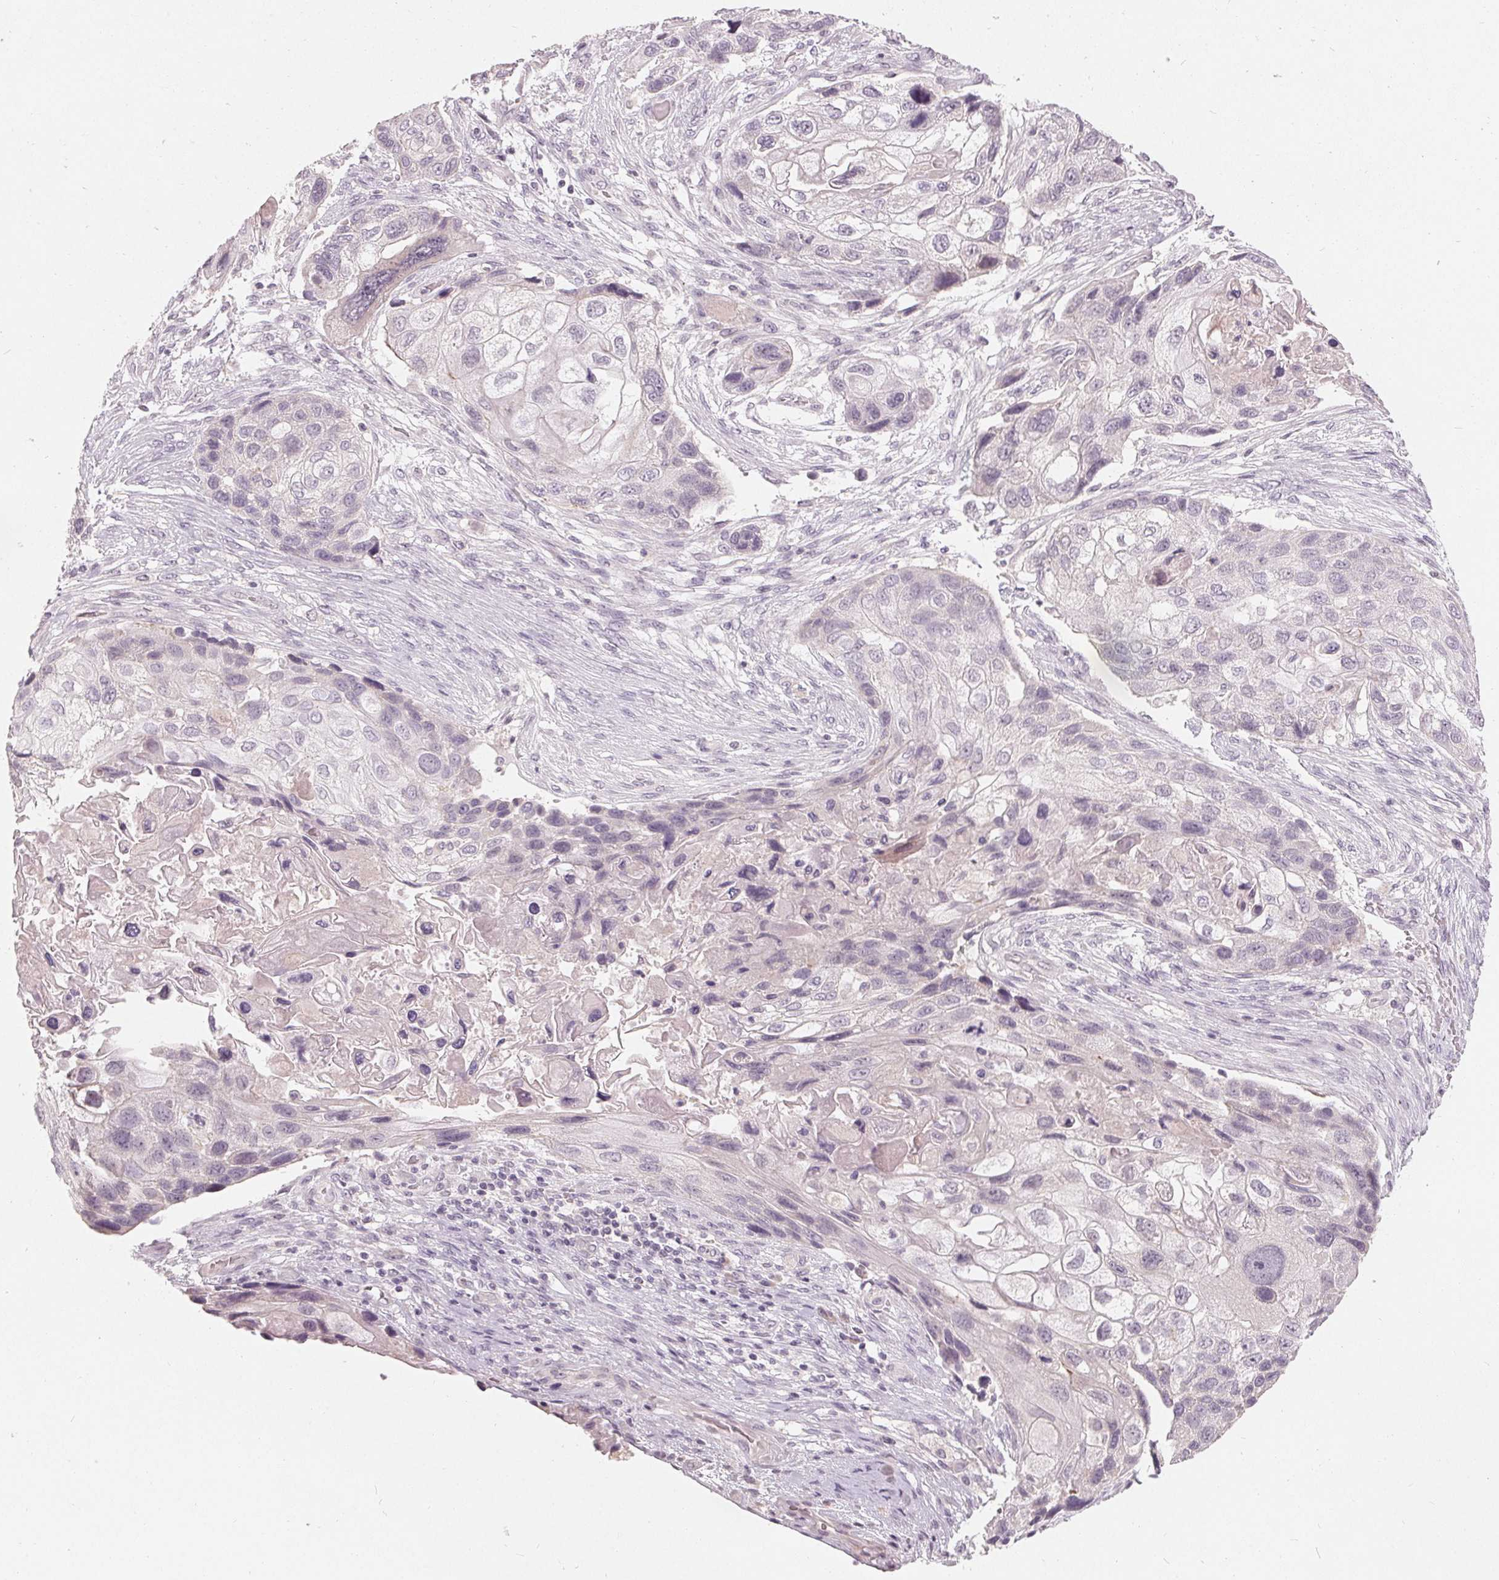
{"staining": {"intensity": "negative", "quantity": "none", "location": "none"}, "tissue": "lung cancer", "cell_type": "Tumor cells", "image_type": "cancer", "snomed": [{"axis": "morphology", "description": "Squamous cell carcinoma, NOS"}, {"axis": "topography", "description": "Lung"}], "caption": "Squamous cell carcinoma (lung) was stained to show a protein in brown. There is no significant staining in tumor cells.", "gene": "TRIM60", "patient": {"sex": "male", "age": 69}}